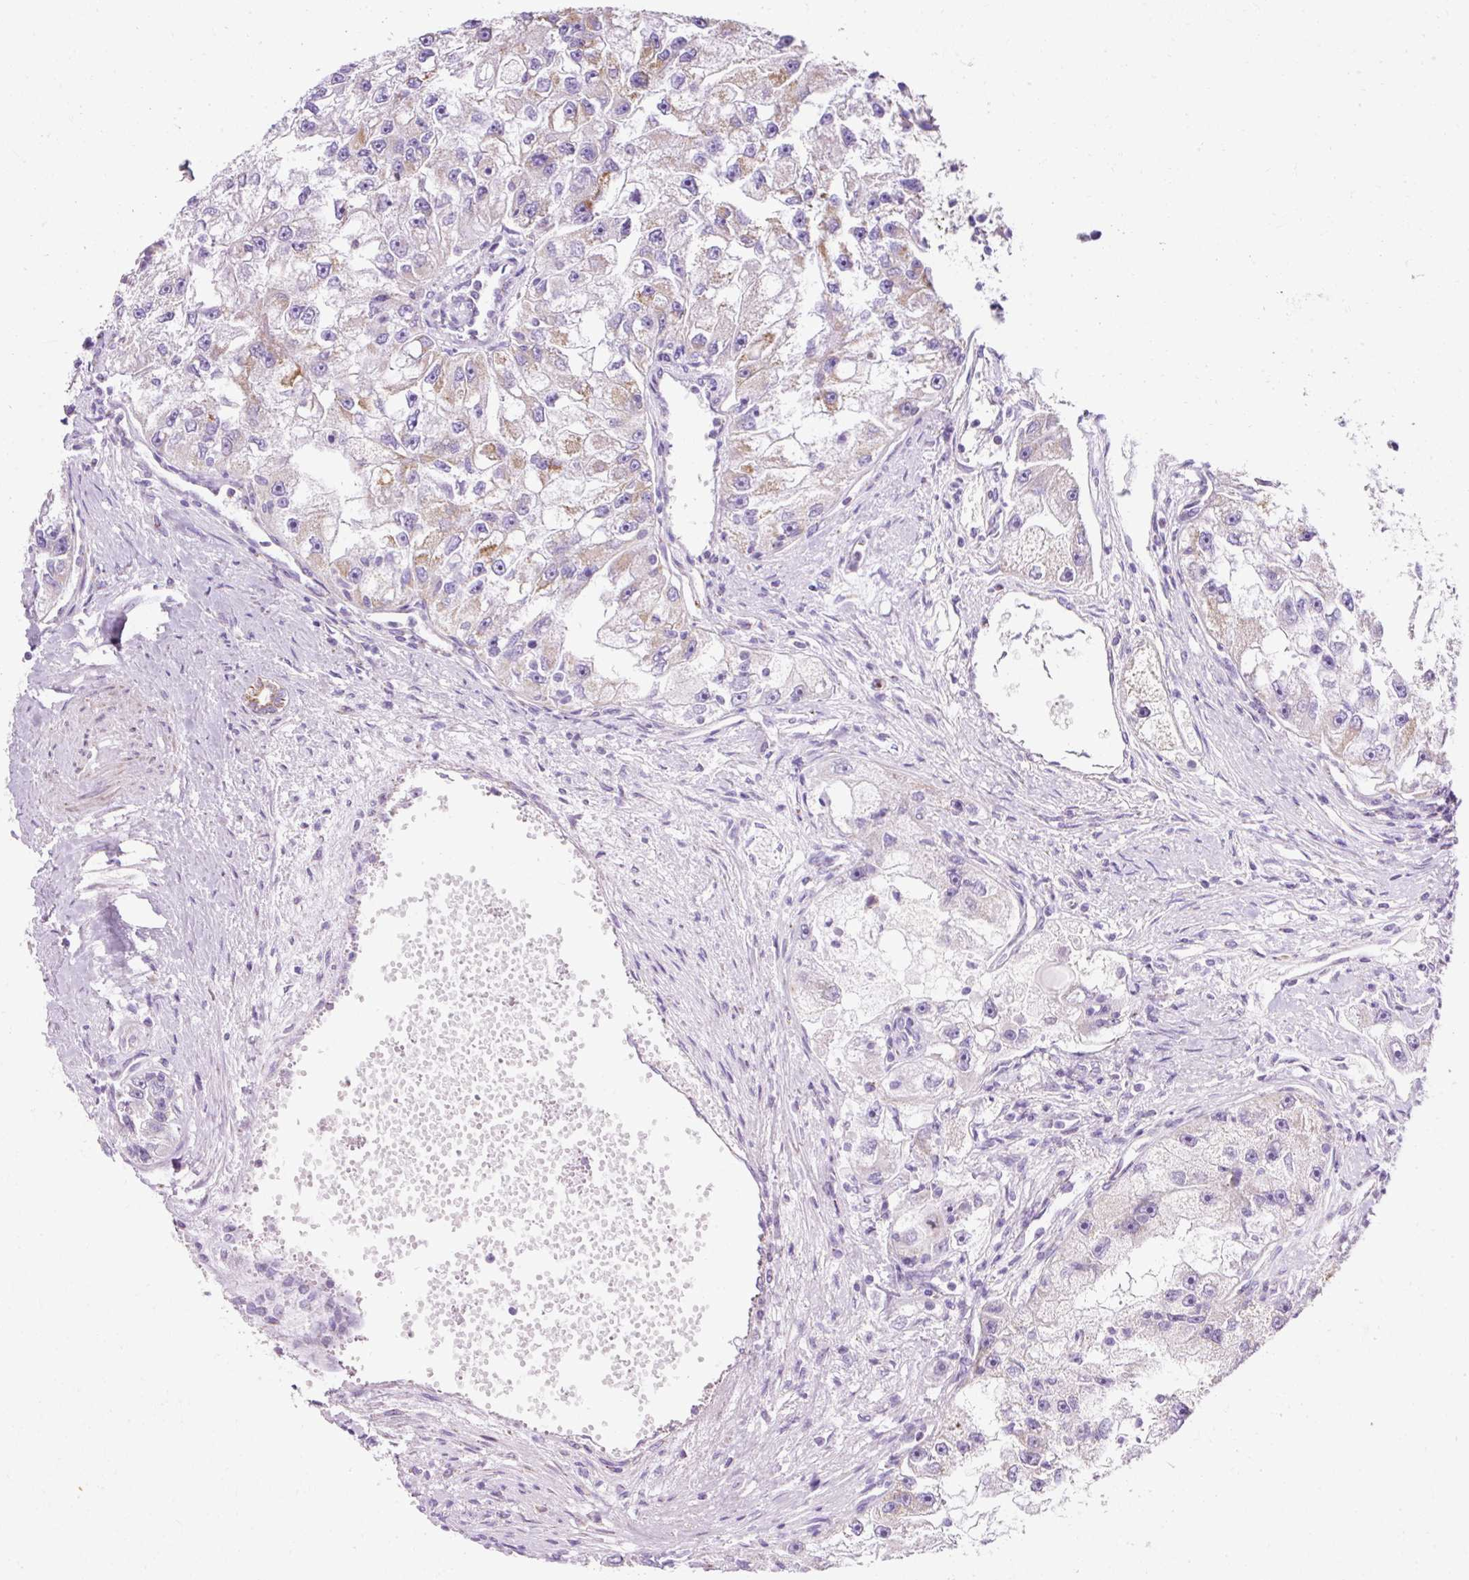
{"staining": {"intensity": "weak", "quantity": "25%-75%", "location": "cytoplasmic/membranous"}, "tissue": "renal cancer", "cell_type": "Tumor cells", "image_type": "cancer", "snomed": [{"axis": "morphology", "description": "Adenocarcinoma, NOS"}, {"axis": "topography", "description": "Kidney"}], "caption": "This micrograph exhibits immunohistochemistry staining of adenocarcinoma (renal), with low weak cytoplasmic/membranous positivity in approximately 25%-75% of tumor cells.", "gene": "PLPP2", "patient": {"sex": "male", "age": 63}}